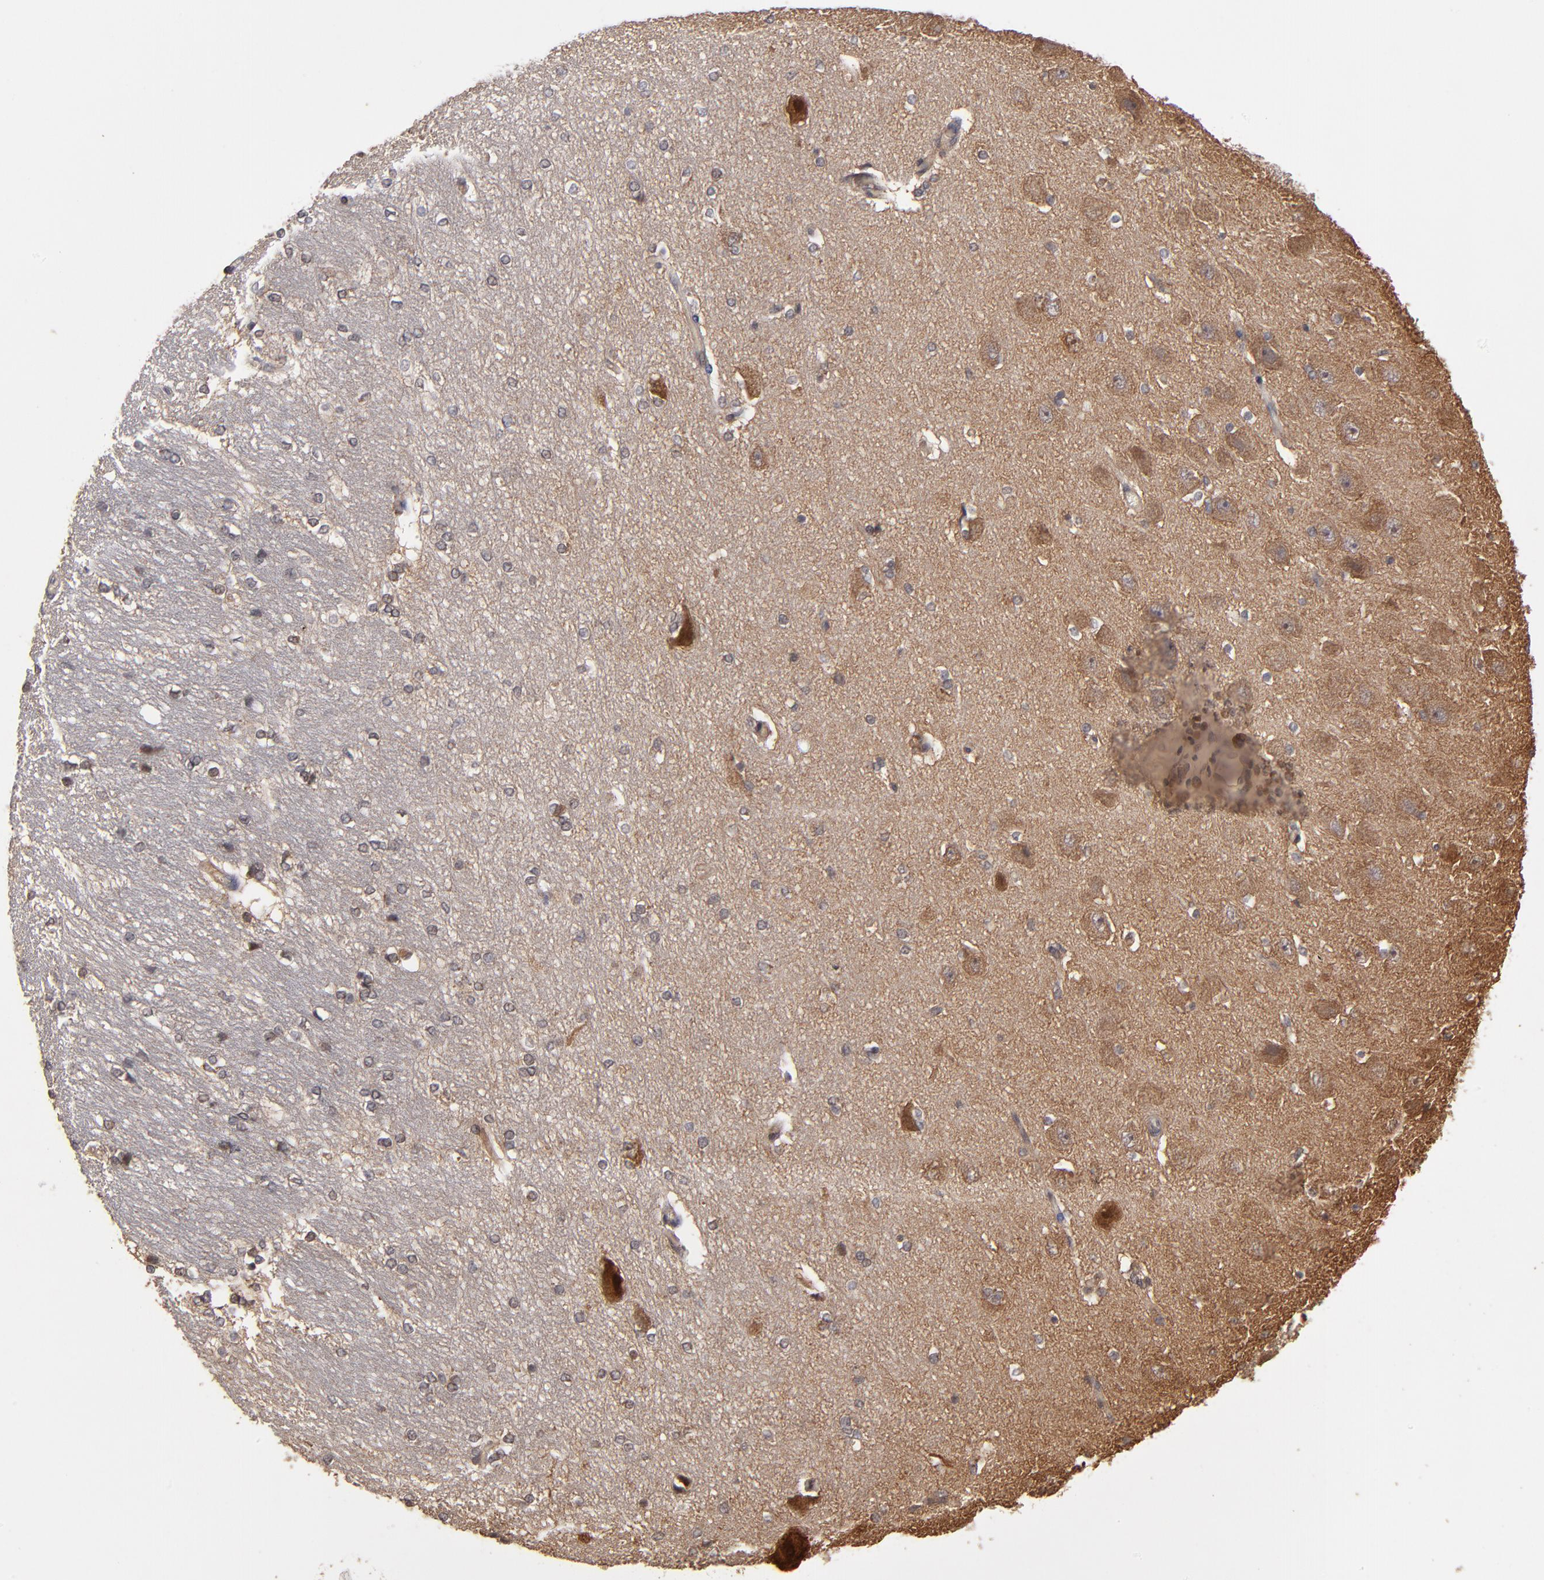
{"staining": {"intensity": "weak", "quantity": ">75%", "location": "cytoplasmic/membranous"}, "tissue": "hippocampus", "cell_type": "Glial cells", "image_type": "normal", "snomed": [{"axis": "morphology", "description": "Normal tissue, NOS"}, {"axis": "topography", "description": "Hippocampus"}], "caption": "Weak cytoplasmic/membranous positivity is appreciated in approximately >75% of glial cells in unremarkable hippocampus. (IHC, brightfield microscopy, high magnification).", "gene": "BDKRB1", "patient": {"sex": "female", "age": 19}}